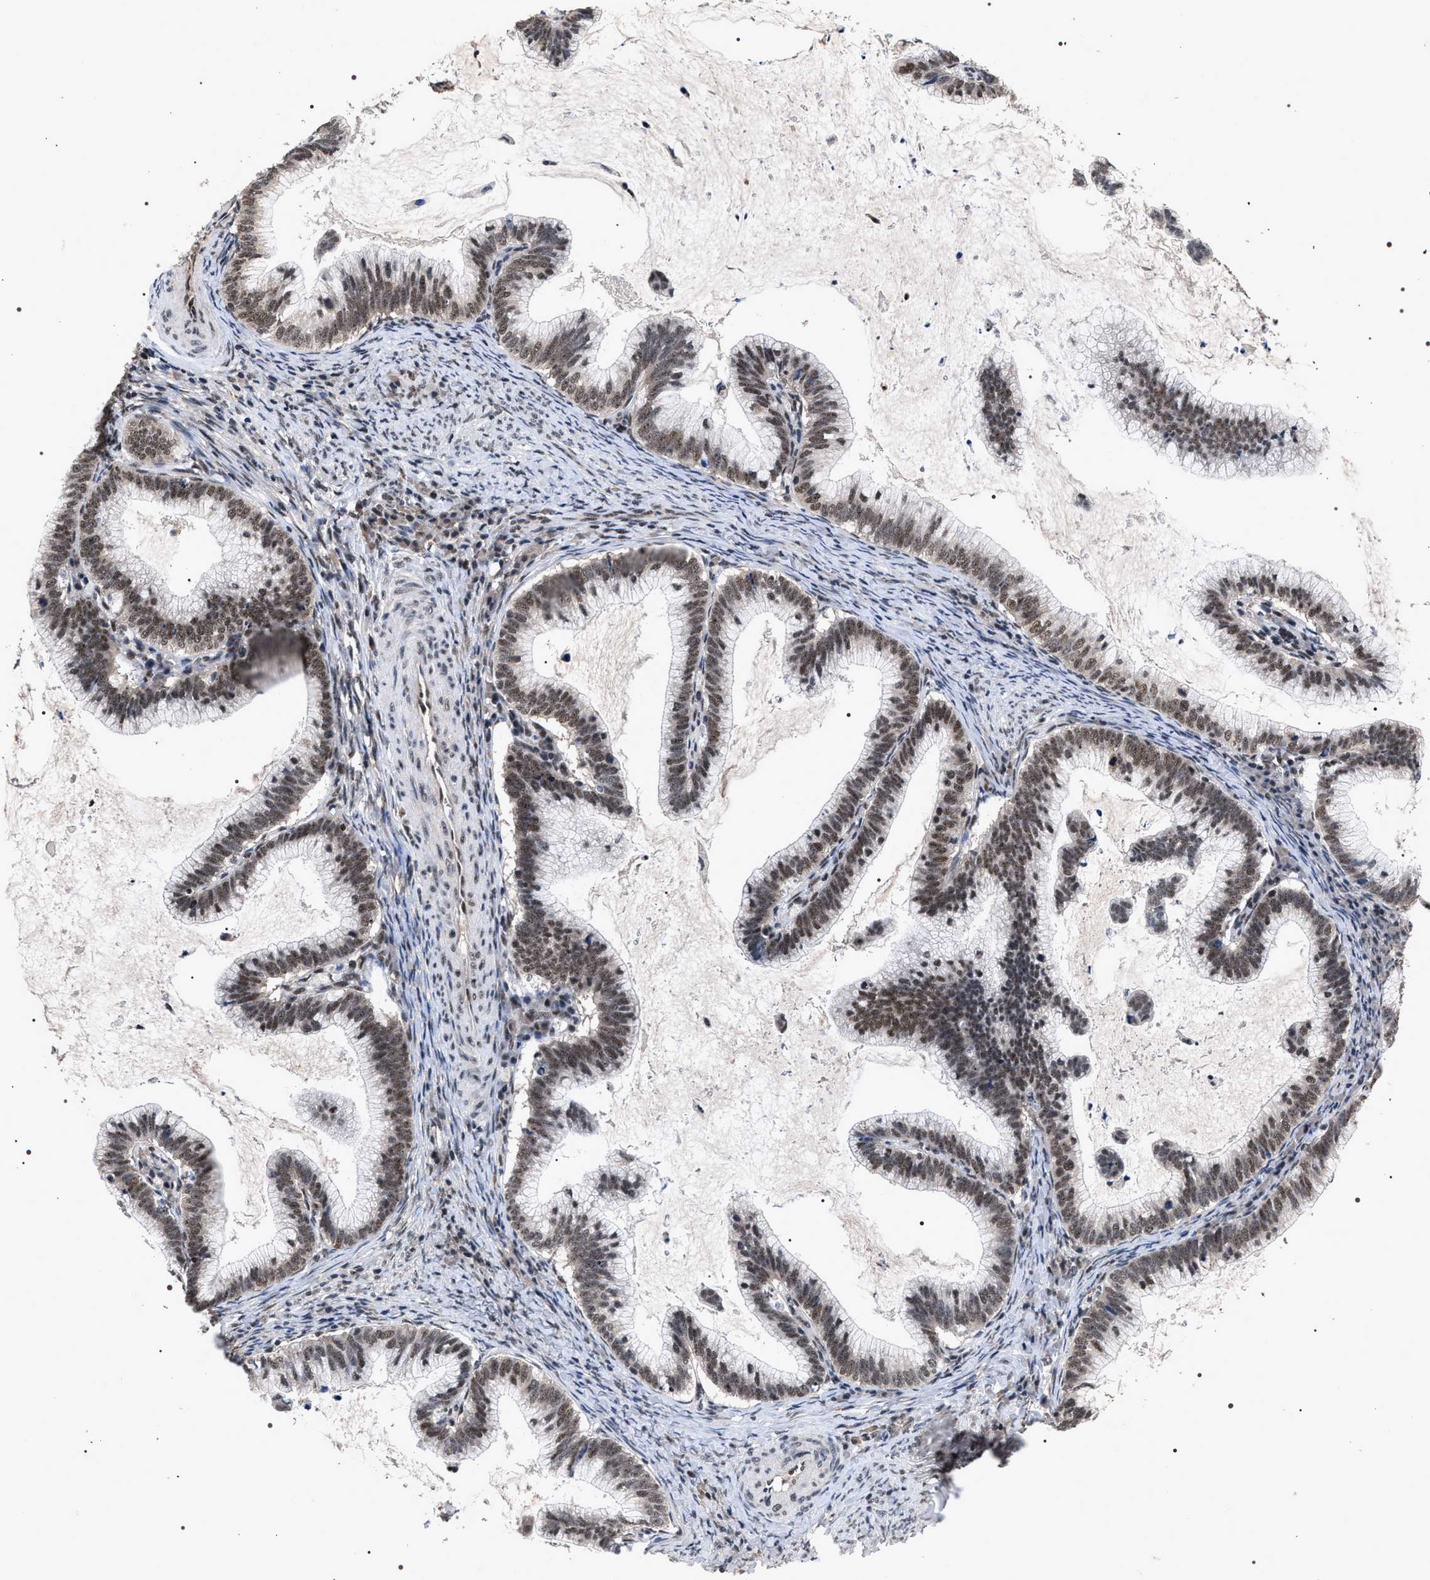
{"staining": {"intensity": "moderate", "quantity": ">75%", "location": "nuclear"}, "tissue": "cervical cancer", "cell_type": "Tumor cells", "image_type": "cancer", "snomed": [{"axis": "morphology", "description": "Adenocarcinoma, NOS"}, {"axis": "topography", "description": "Cervix"}], "caption": "A histopathology image showing moderate nuclear positivity in approximately >75% of tumor cells in cervical cancer (adenocarcinoma), as visualized by brown immunohistochemical staining.", "gene": "RRP1B", "patient": {"sex": "female", "age": 36}}